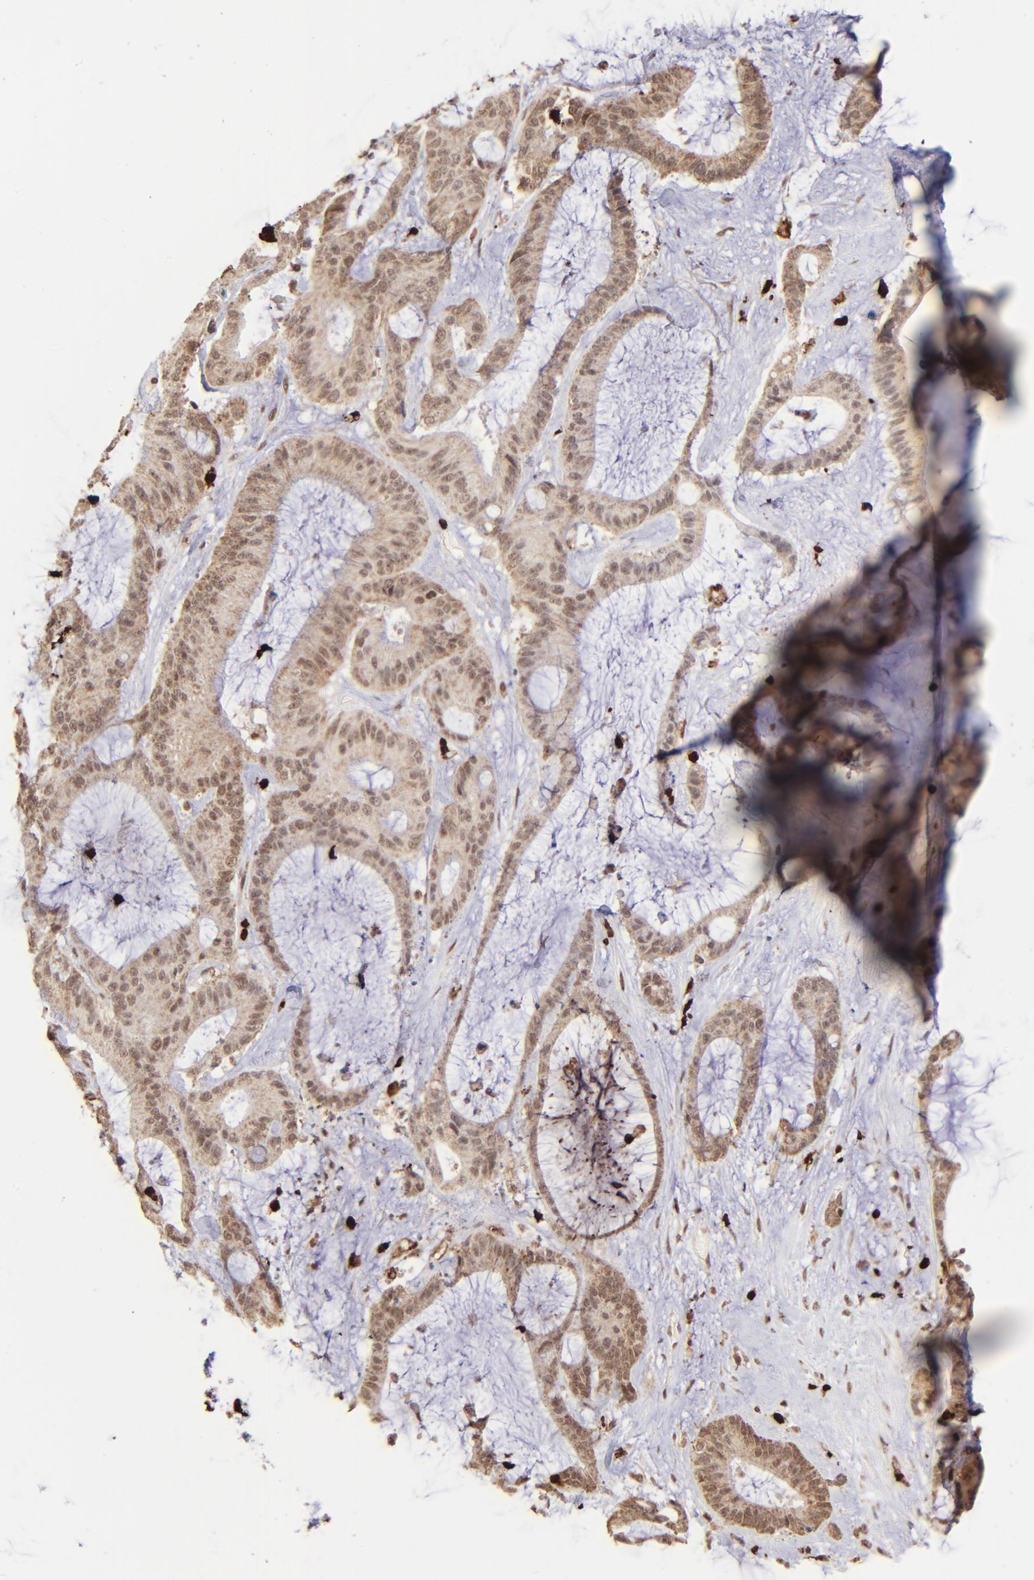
{"staining": {"intensity": "moderate", "quantity": ">75%", "location": "cytoplasmic/membranous,nuclear"}, "tissue": "liver cancer", "cell_type": "Tumor cells", "image_type": "cancer", "snomed": [{"axis": "morphology", "description": "Cholangiocarcinoma"}, {"axis": "topography", "description": "Liver"}], "caption": "Tumor cells show medium levels of moderate cytoplasmic/membranous and nuclear expression in about >75% of cells in cholangiocarcinoma (liver).", "gene": "ZFX", "patient": {"sex": "female", "age": 73}}